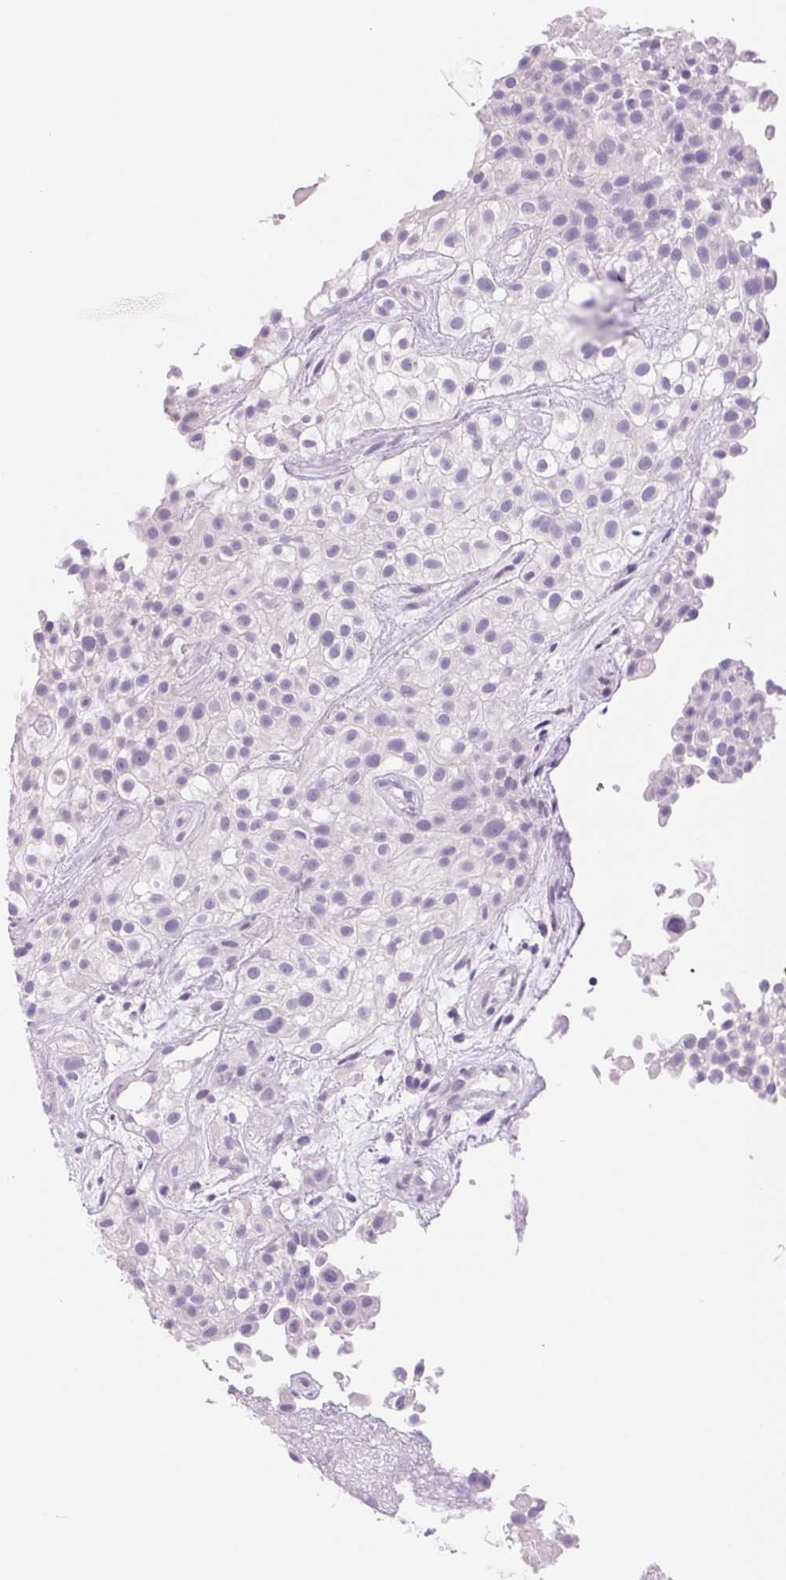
{"staining": {"intensity": "negative", "quantity": "none", "location": "none"}, "tissue": "urothelial cancer", "cell_type": "Tumor cells", "image_type": "cancer", "snomed": [{"axis": "morphology", "description": "Urothelial carcinoma, High grade"}, {"axis": "topography", "description": "Urinary bladder"}], "caption": "This is an IHC image of human urothelial cancer. There is no expression in tumor cells.", "gene": "ASGR2", "patient": {"sex": "male", "age": 56}}